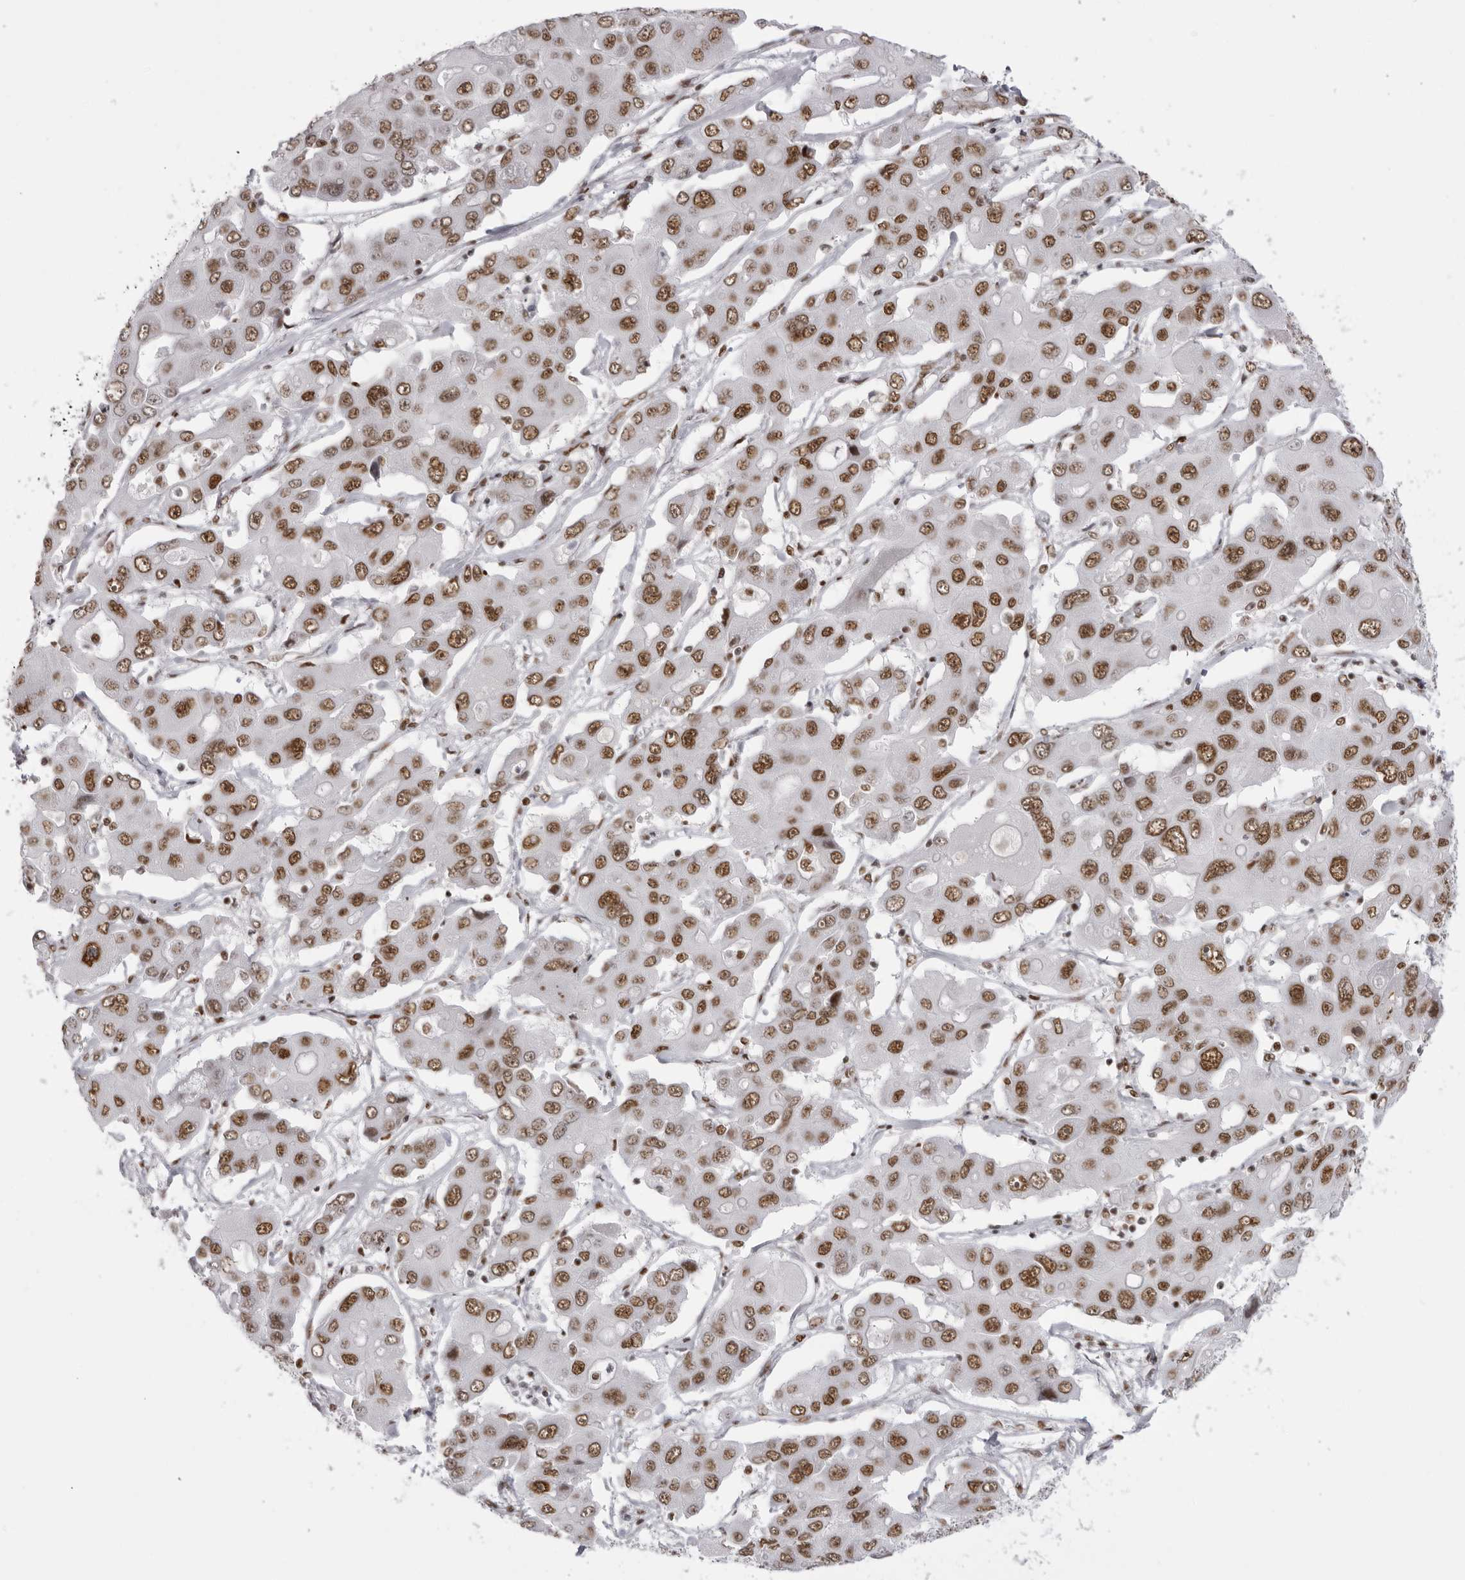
{"staining": {"intensity": "moderate", "quantity": ">75%", "location": "nuclear"}, "tissue": "liver cancer", "cell_type": "Tumor cells", "image_type": "cancer", "snomed": [{"axis": "morphology", "description": "Cholangiocarcinoma"}, {"axis": "topography", "description": "Liver"}], "caption": "Approximately >75% of tumor cells in human liver cholangiocarcinoma display moderate nuclear protein expression as visualized by brown immunohistochemical staining.", "gene": "DHX9", "patient": {"sex": "male", "age": 67}}